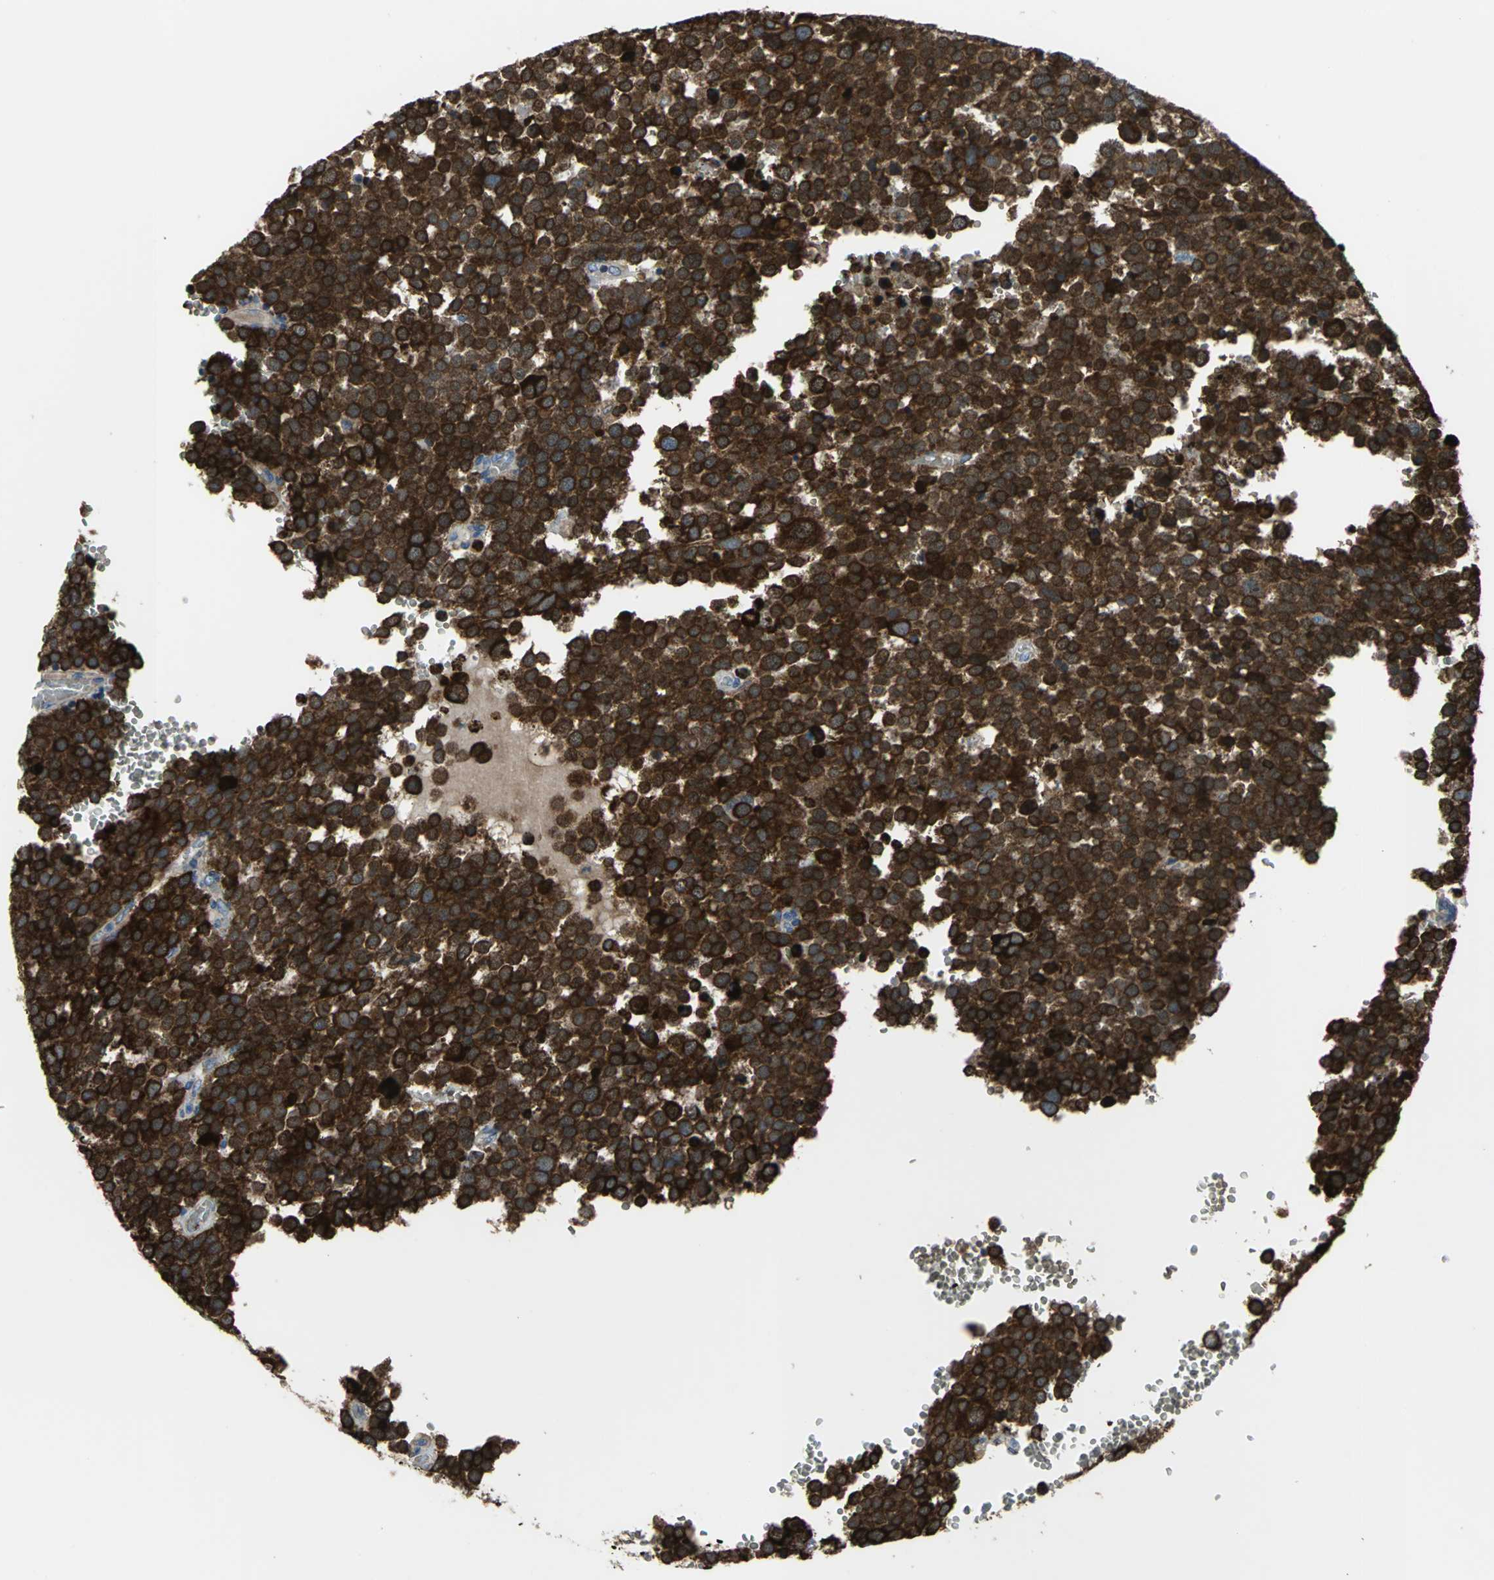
{"staining": {"intensity": "strong", "quantity": ">75%", "location": "cytoplasmic/membranous"}, "tissue": "testis cancer", "cell_type": "Tumor cells", "image_type": "cancer", "snomed": [{"axis": "morphology", "description": "Seminoma, NOS"}, {"axis": "topography", "description": "Testis"}], "caption": "Brown immunohistochemical staining in human seminoma (testis) shows strong cytoplasmic/membranous positivity in approximately >75% of tumor cells.", "gene": "TULP4", "patient": {"sex": "male", "age": 71}}